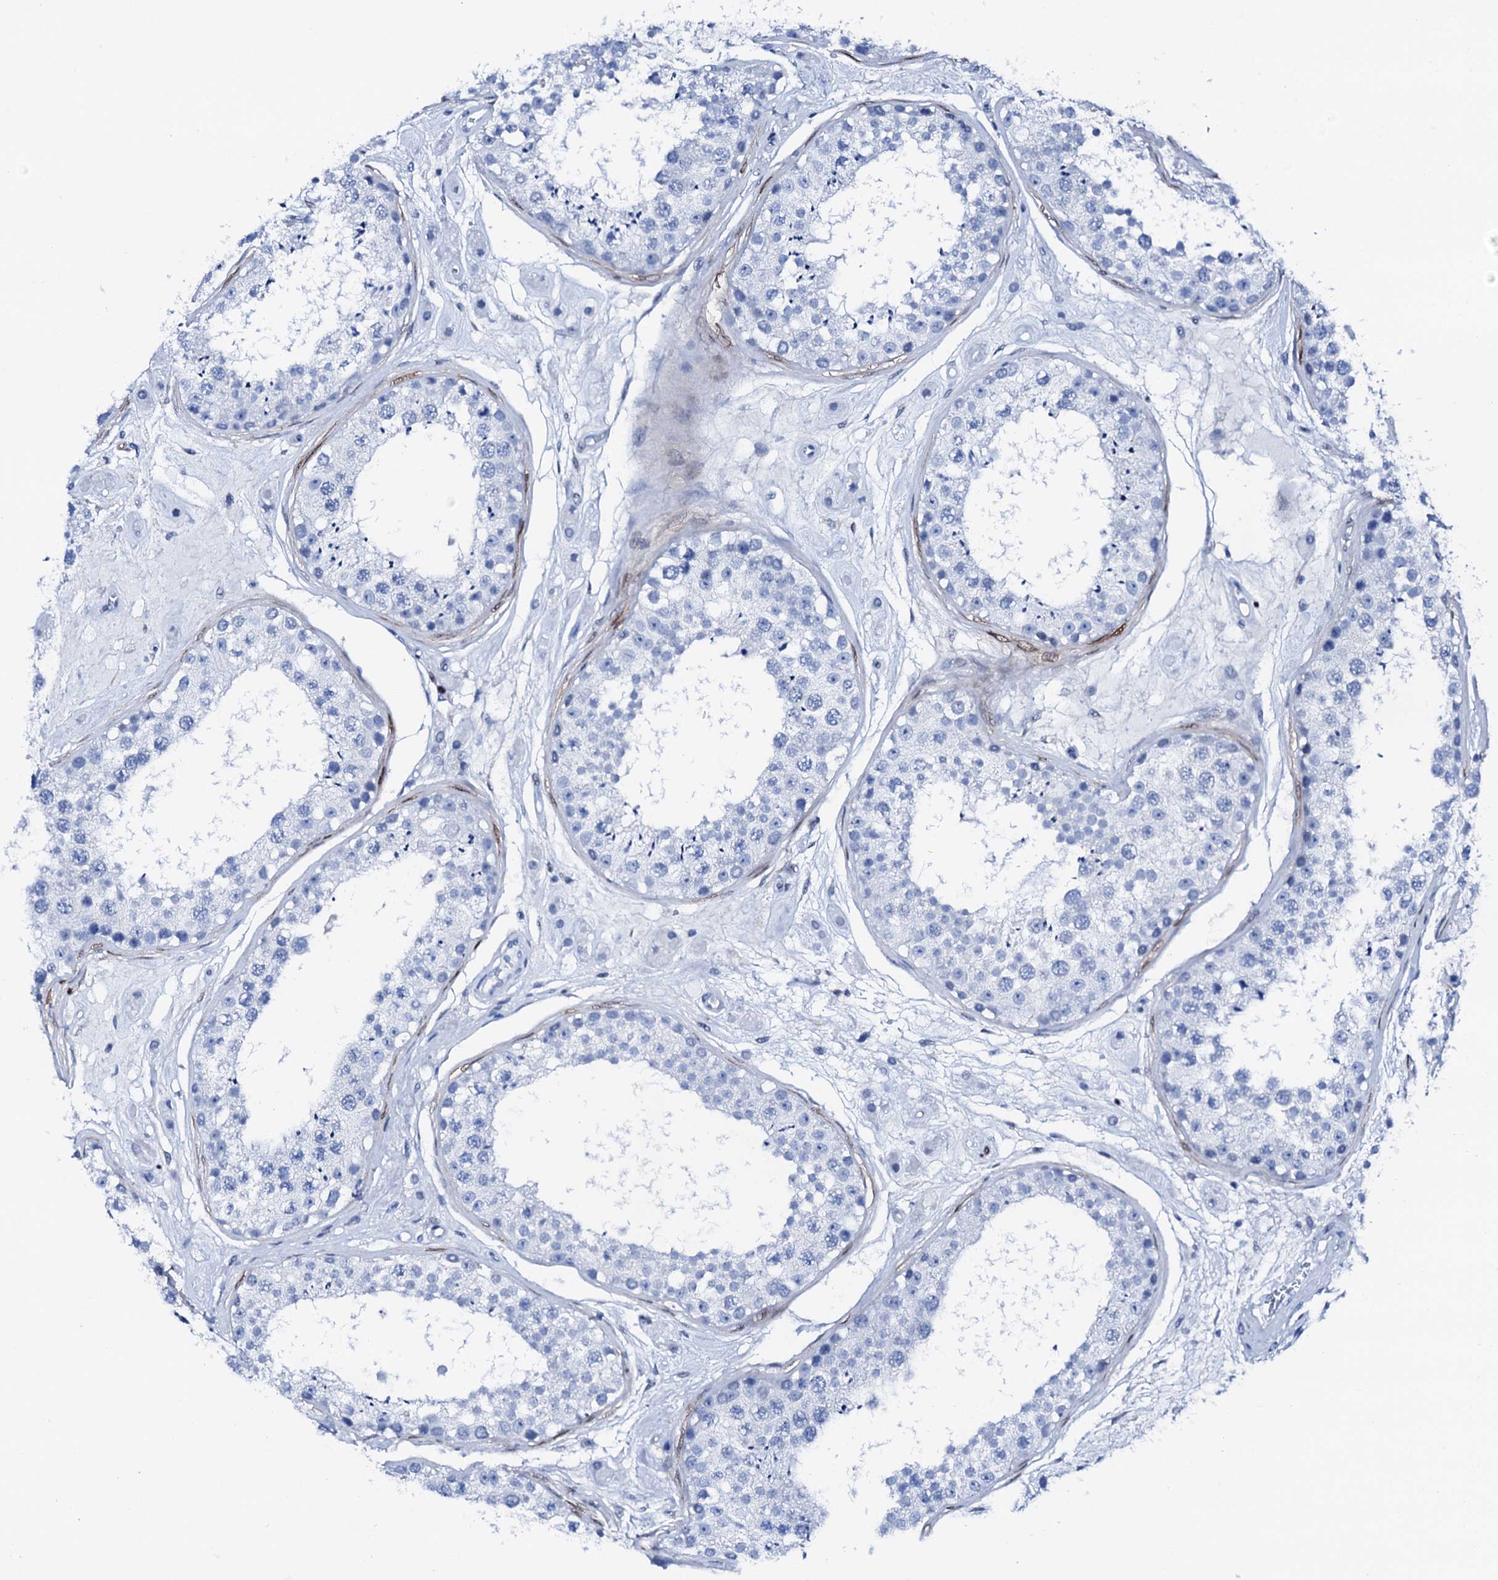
{"staining": {"intensity": "negative", "quantity": "none", "location": "none"}, "tissue": "testis", "cell_type": "Cells in seminiferous ducts", "image_type": "normal", "snomed": [{"axis": "morphology", "description": "Normal tissue, NOS"}, {"axis": "topography", "description": "Testis"}], "caption": "IHC micrograph of unremarkable testis: testis stained with DAB reveals no significant protein positivity in cells in seminiferous ducts.", "gene": "NRIP2", "patient": {"sex": "male", "age": 25}}